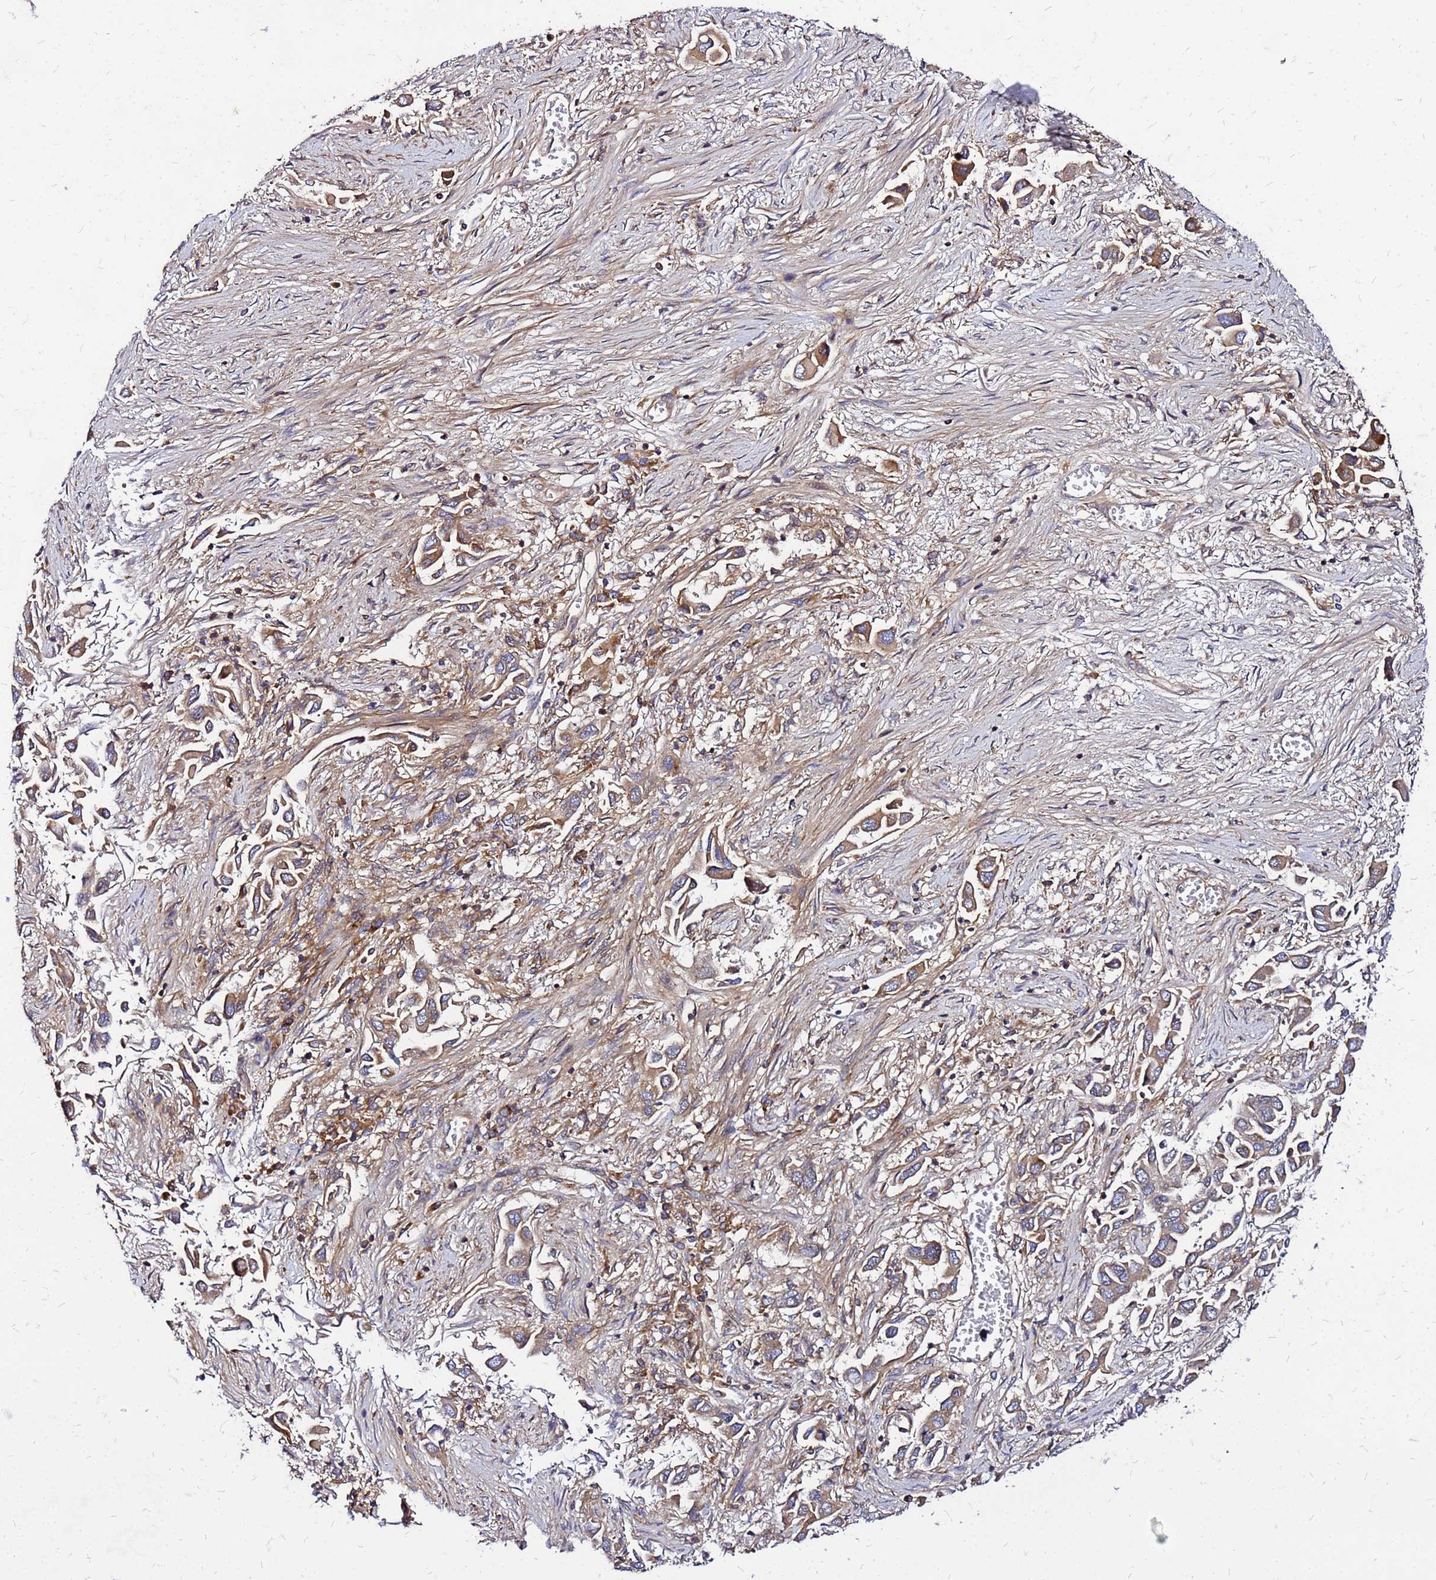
{"staining": {"intensity": "moderate", "quantity": ">75%", "location": "cytoplasmic/membranous"}, "tissue": "lung cancer", "cell_type": "Tumor cells", "image_type": "cancer", "snomed": [{"axis": "morphology", "description": "Adenocarcinoma, NOS"}, {"axis": "topography", "description": "Lung"}], "caption": "Protein staining shows moderate cytoplasmic/membranous expression in approximately >75% of tumor cells in lung cancer.", "gene": "CYBC1", "patient": {"sex": "female", "age": 76}}